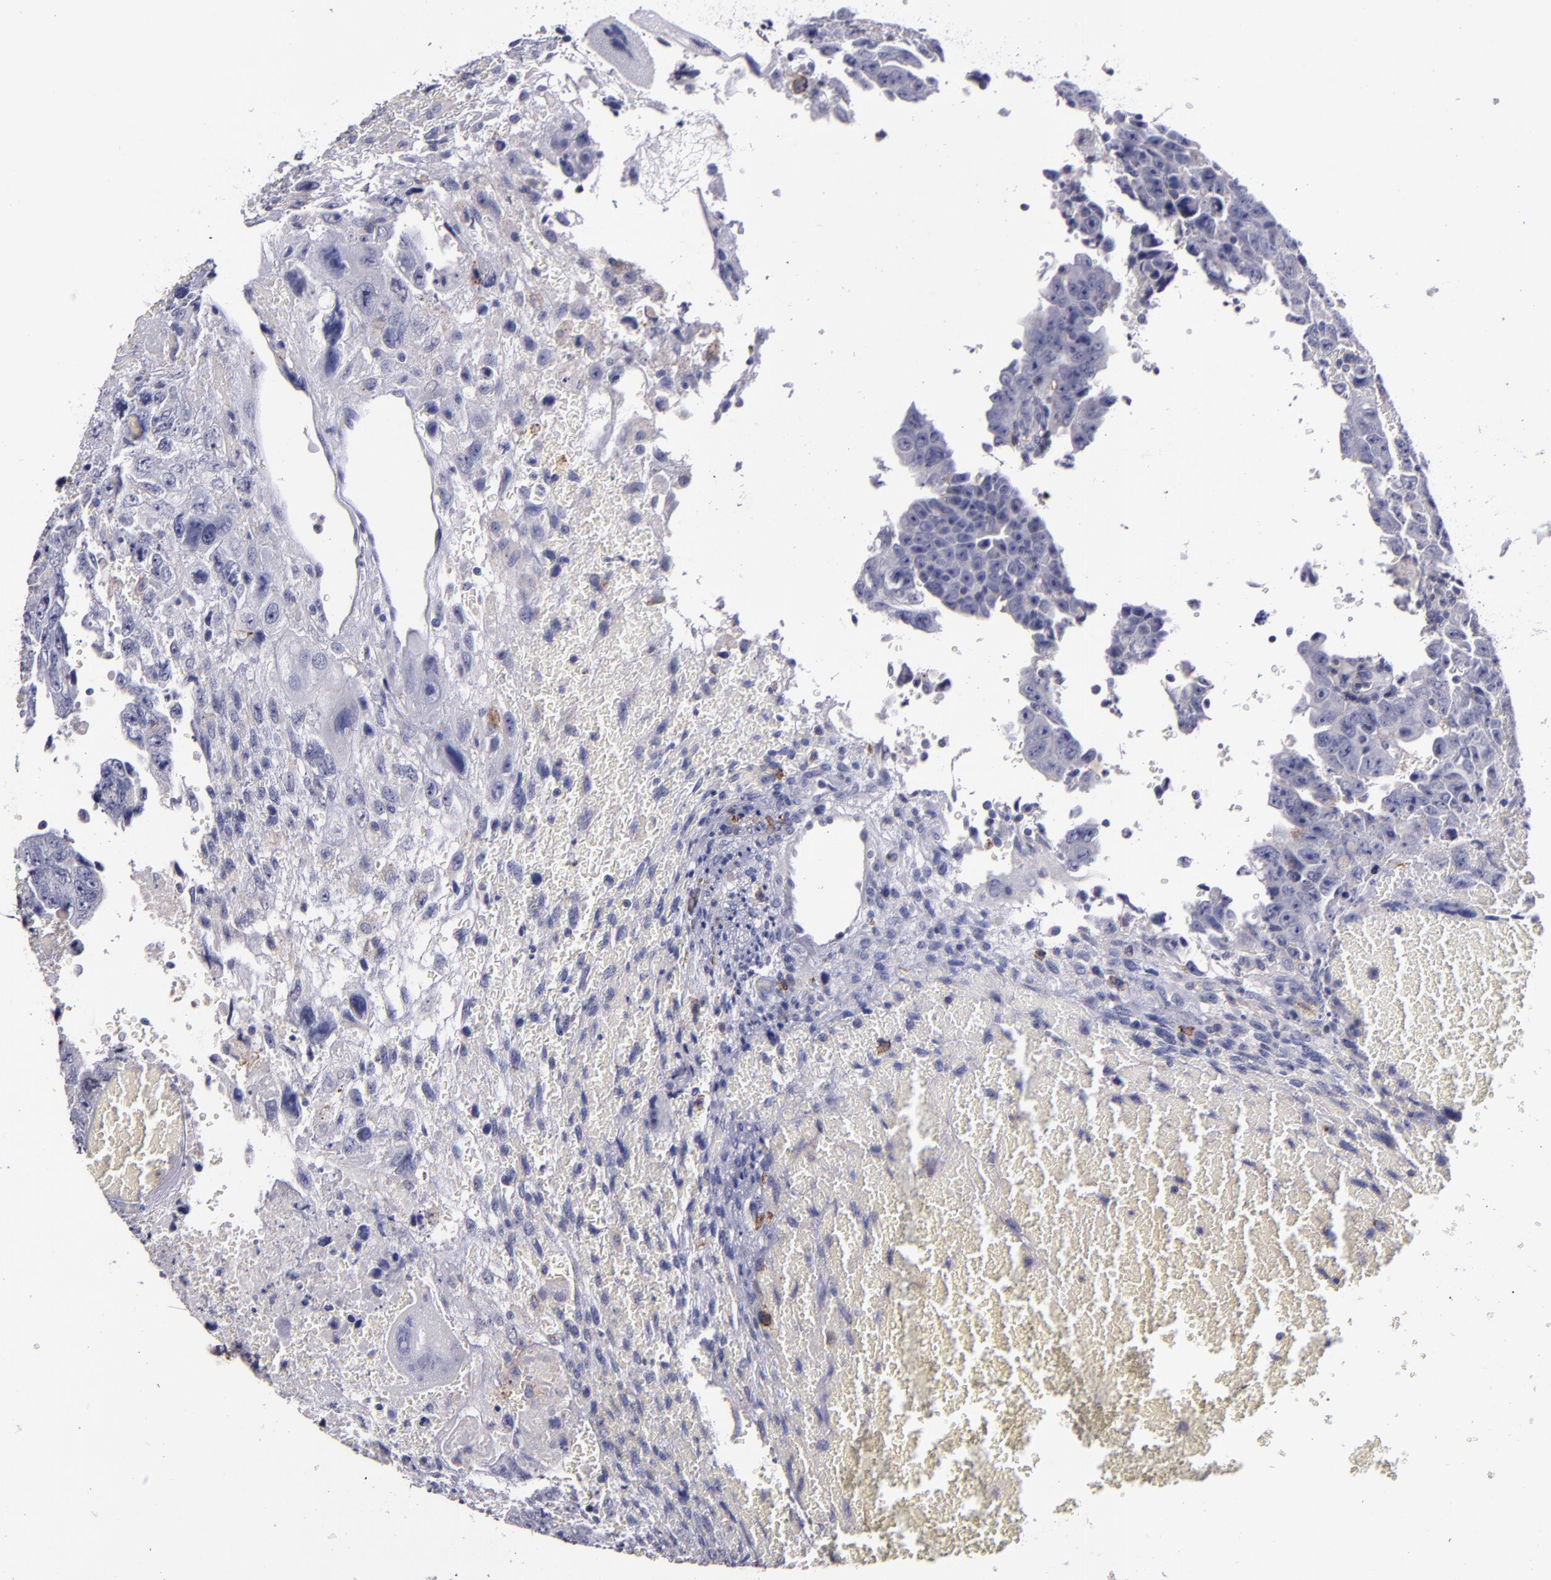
{"staining": {"intensity": "moderate", "quantity": "<25%", "location": "cytoplasmic/membranous"}, "tissue": "testis cancer", "cell_type": "Tumor cells", "image_type": "cancer", "snomed": [{"axis": "morphology", "description": "Carcinoma, Embryonal, NOS"}, {"axis": "topography", "description": "Testis"}], "caption": "Immunohistochemistry photomicrograph of neoplastic tissue: testis cancer stained using IHC reveals low levels of moderate protein expression localized specifically in the cytoplasmic/membranous of tumor cells, appearing as a cytoplasmic/membranous brown color.", "gene": "MFGE8", "patient": {"sex": "male", "age": 28}}